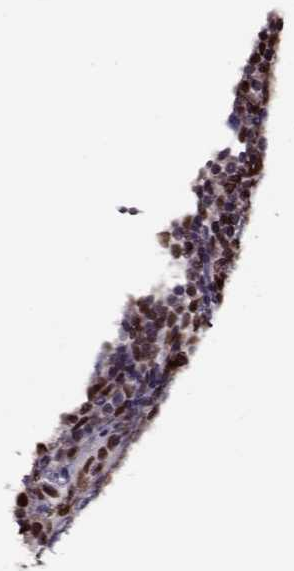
{"staining": {"intensity": "moderate", "quantity": "<25%", "location": "nuclear"}, "tissue": "lymphoma", "cell_type": "Tumor cells", "image_type": "cancer", "snomed": [{"axis": "morphology", "description": "Malignant lymphoma, non-Hodgkin's type, Low grade"}, {"axis": "topography", "description": "Lymph node"}], "caption": "DAB (3,3'-diaminobenzidine) immunohistochemical staining of lymphoma reveals moderate nuclear protein positivity in approximately <25% of tumor cells. (IHC, brightfield microscopy, high magnification).", "gene": "PRMT8", "patient": {"sex": "female", "age": 56}}